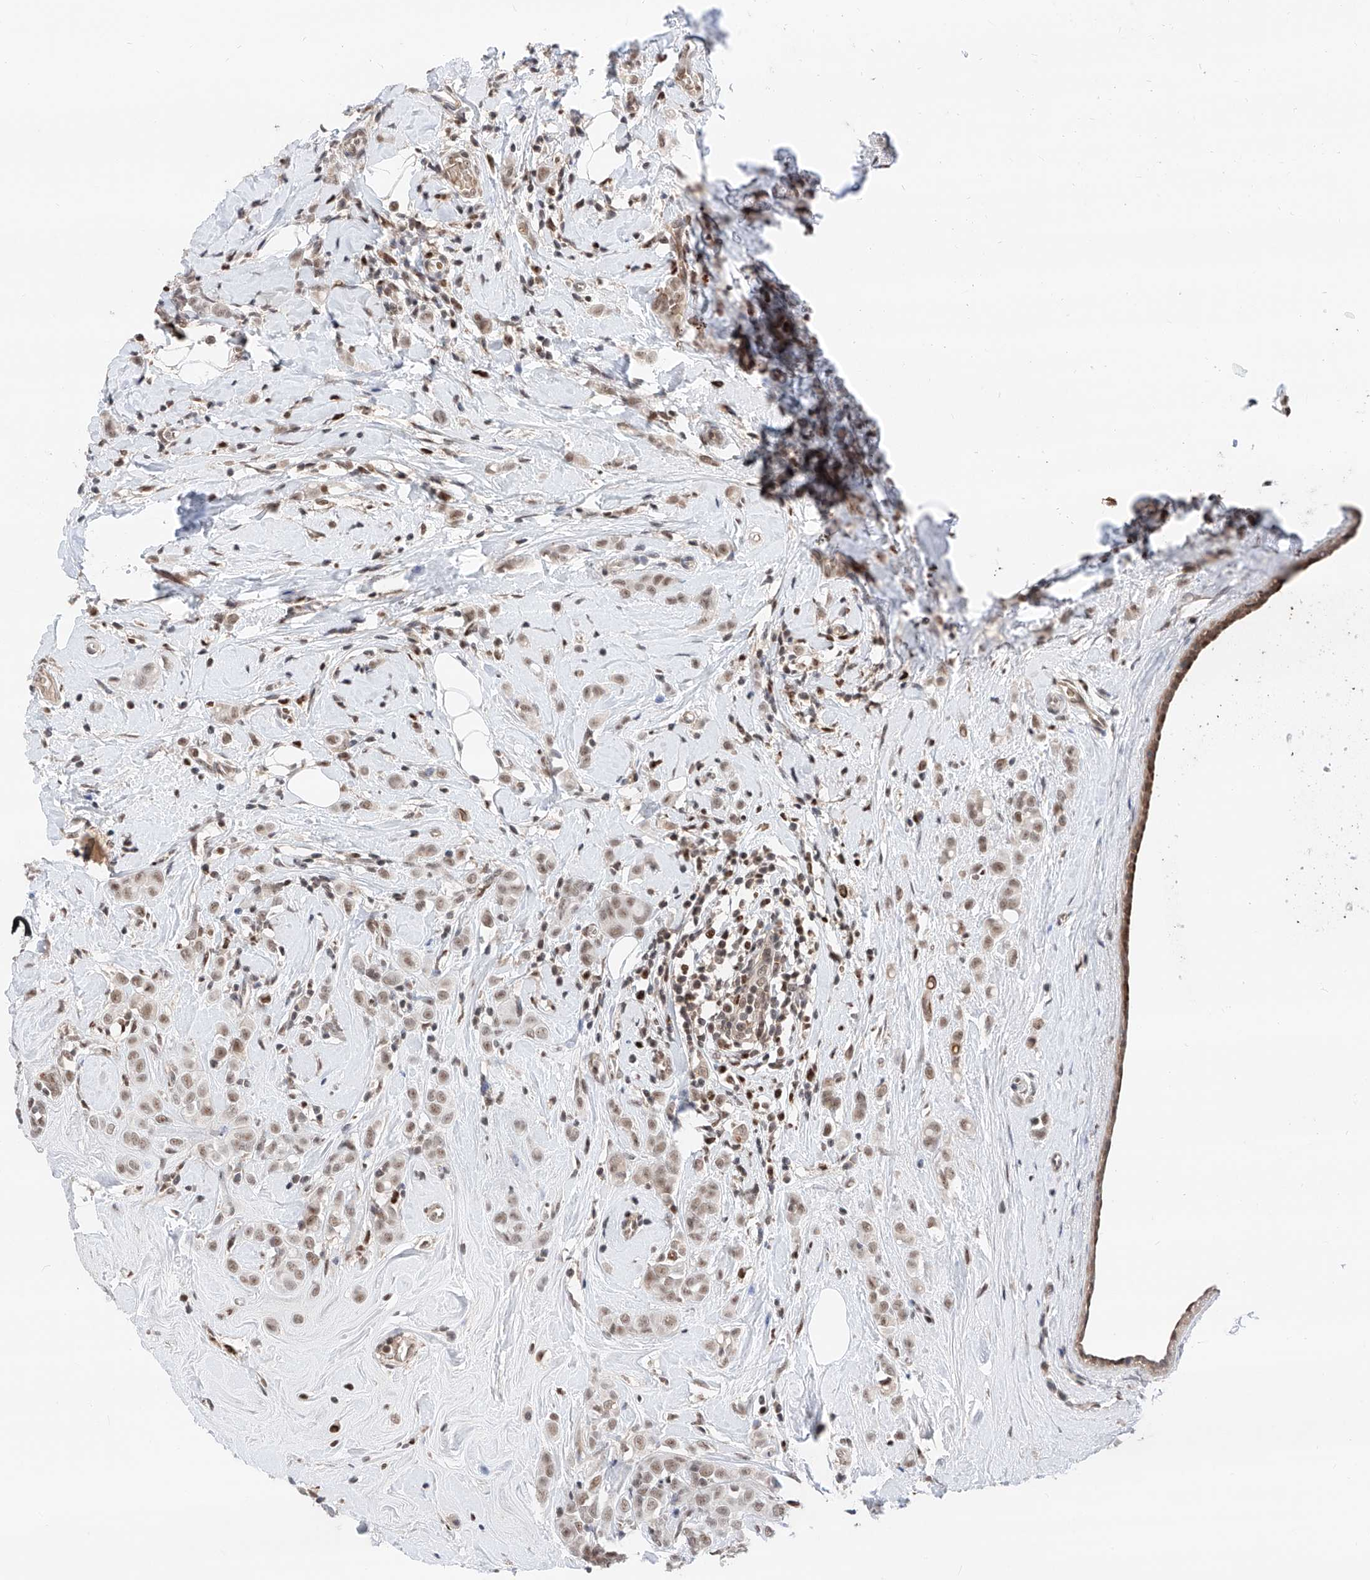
{"staining": {"intensity": "moderate", "quantity": "25%-75%", "location": "nuclear"}, "tissue": "breast cancer", "cell_type": "Tumor cells", "image_type": "cancer", "snomed": [{"axis": "morphology", "description": "Lobular carcinoma"}, {"axis": "topography", "description": "Breast"}], "caption": "There is medium levels of moderate nuclear staining in tumor cells of breast lobular carcinoma, as demonstrated by immunohistochemical staining (brown color).", "gene": "SNRNP200", "patient": {"sex": "female", "age": 47}}